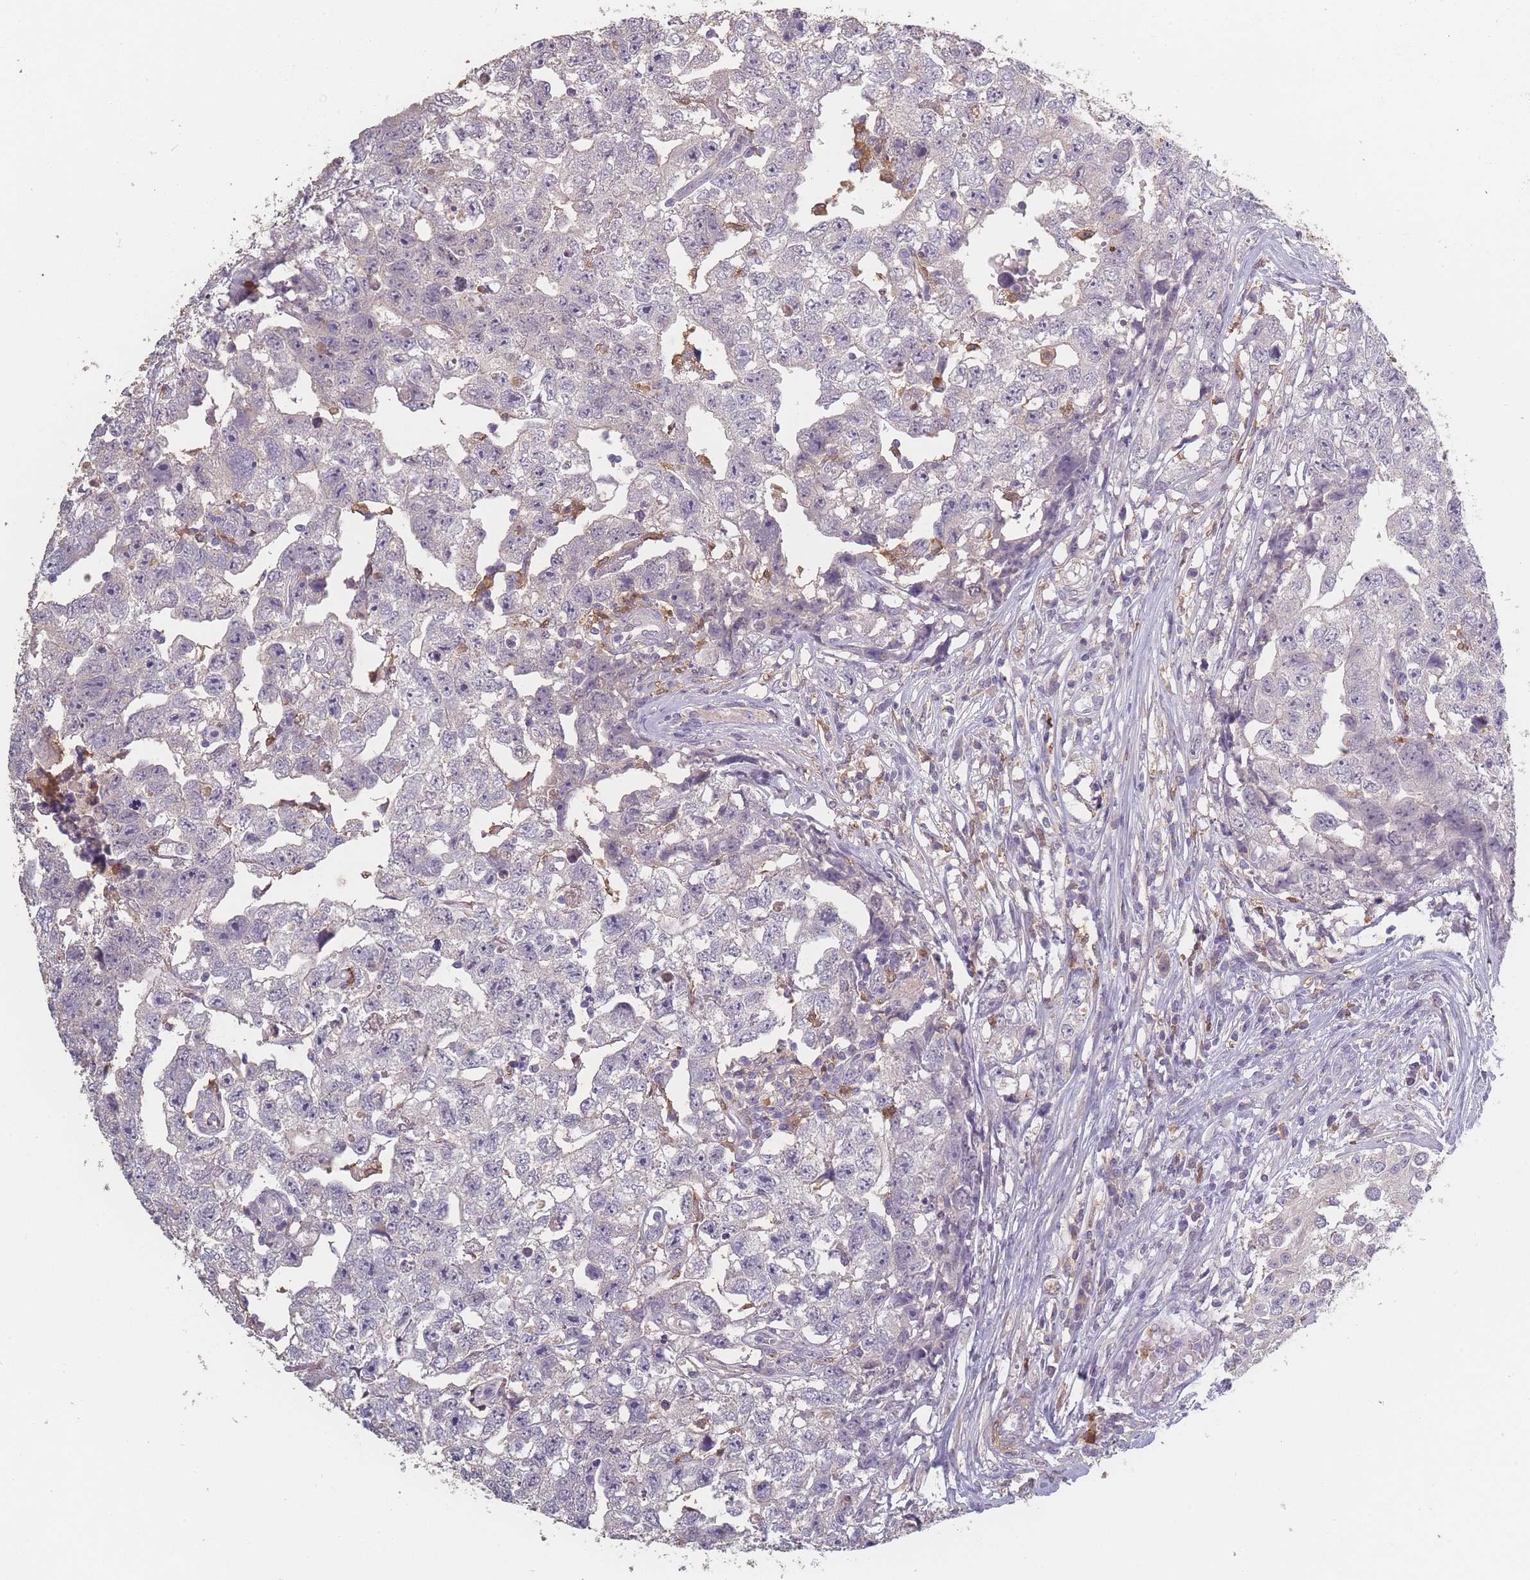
{"staining": {"intensity": "negative", "quantity": "none", "location": "none"}, "tissue": "testis cancer", "cell_type": "Tumor cells", "image_type": "cancer", "snomed": [{"axis": "morphology", "description": "Carcinoma, Embryonal, NOS"}, {"axis": "topography", "description": "Testis"}], "caption": "This histopathology image is of embryonal carcinoma (testis) stained with immunohistochemistry (IHC) to label a protein in brown with the nuclei are counter-stained blue. There is no expression in tumor cells.", "gene": "BST1", "patient": {"sex": "male", "age": 22}}